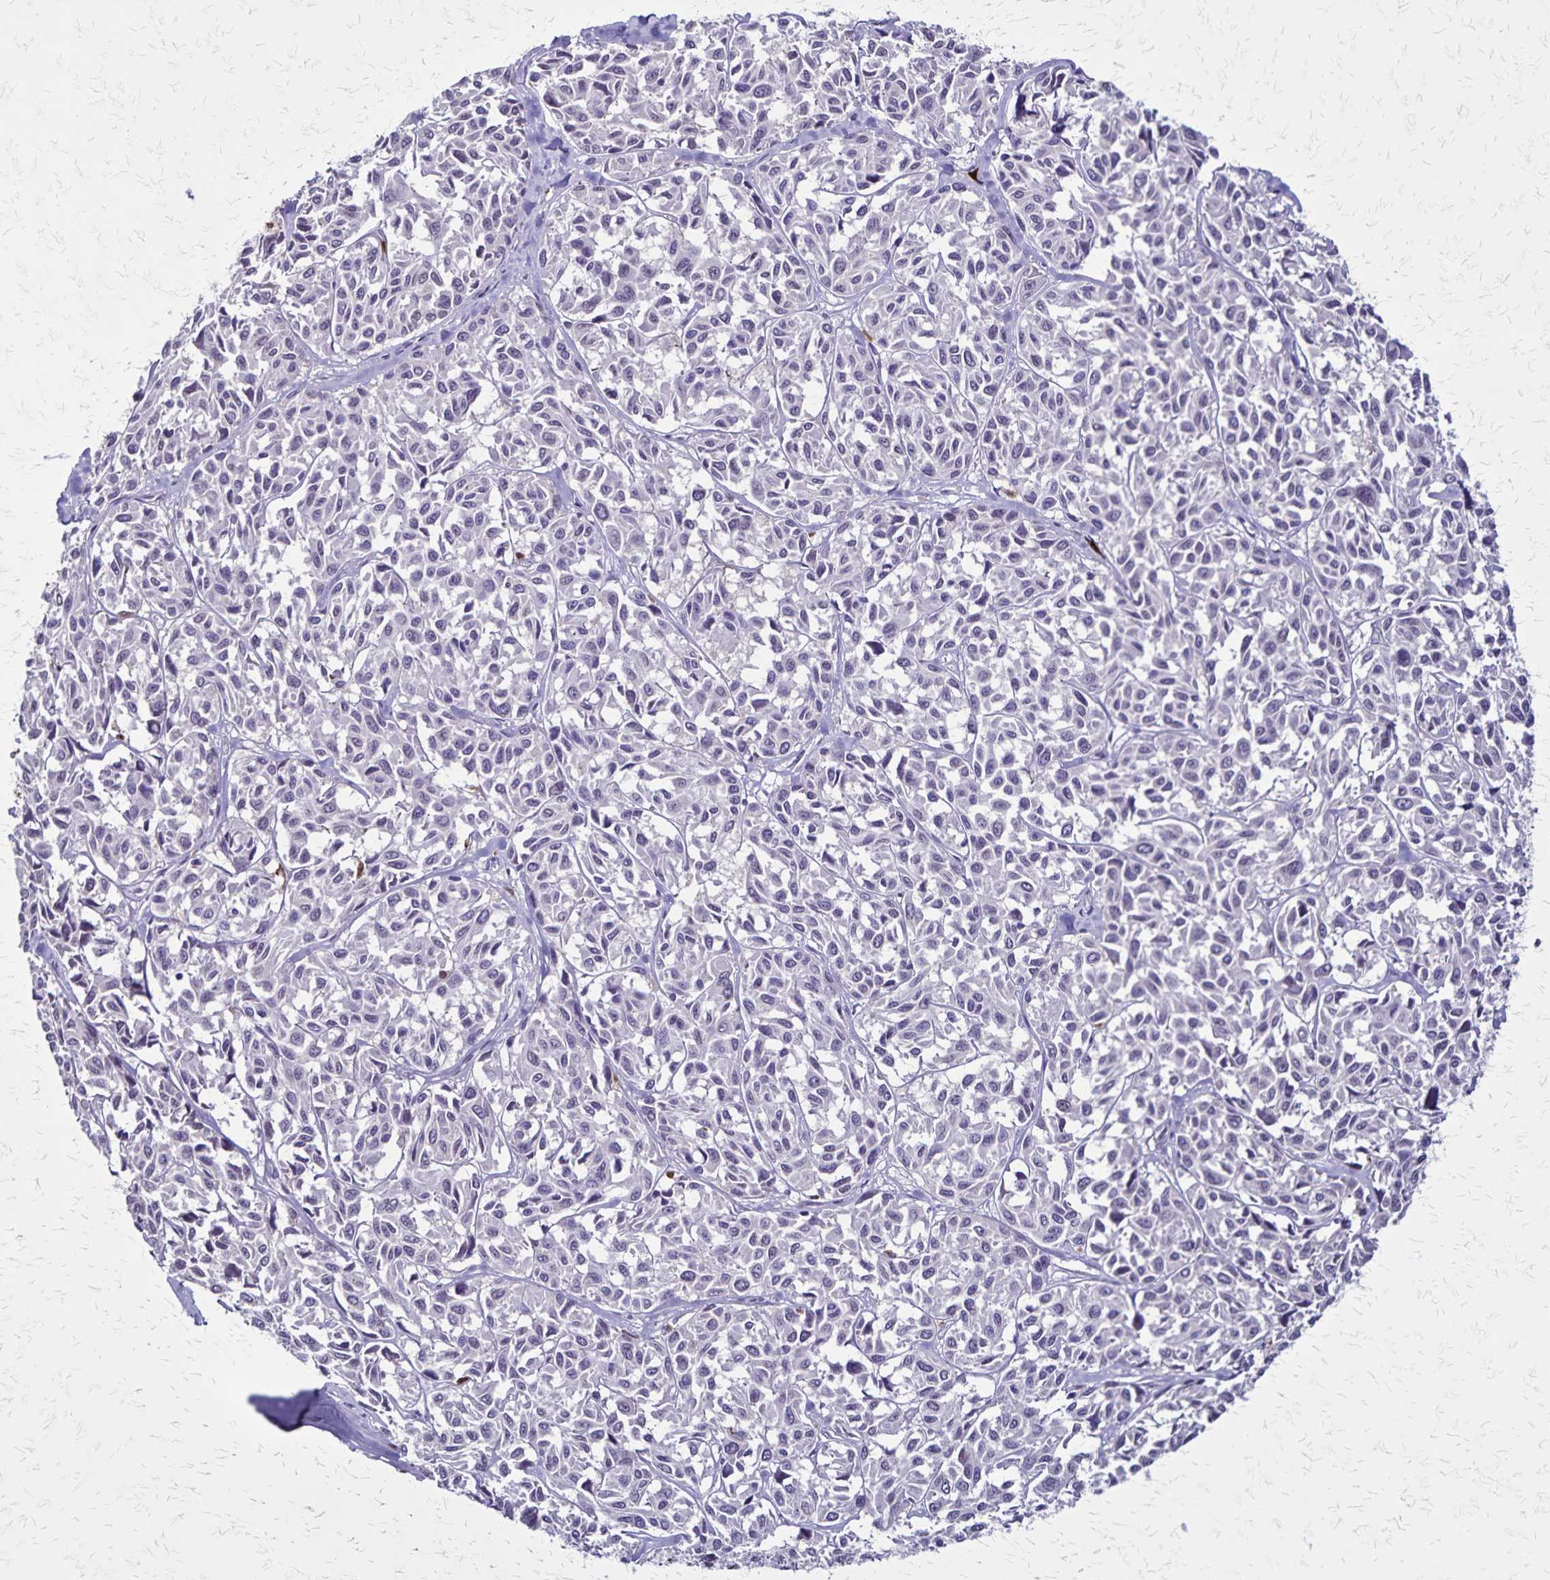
{"staining": {"intensity": "negative", "quantity": "none", "location": "none"}, "tissue": "melanoma", "cell_type": "Tumor cells", "image_type": "cancer", "snomed": [{"axis": "morphology", "description": "Malignant melanoma, NOS"}, {"axis": "topography", "description": "Skin"}], "caption": "Malignant melanoma was stained to show a protein in brown. There is no significant staining in tumor cells. (Stains: DAB immunohistochemistry (IHC) with hematoxylin counter stain, Microscopy: brightfield microscopy at high magnification).", "gene": "ULBP3", "patient": {"sex": "female", "age": 66}}